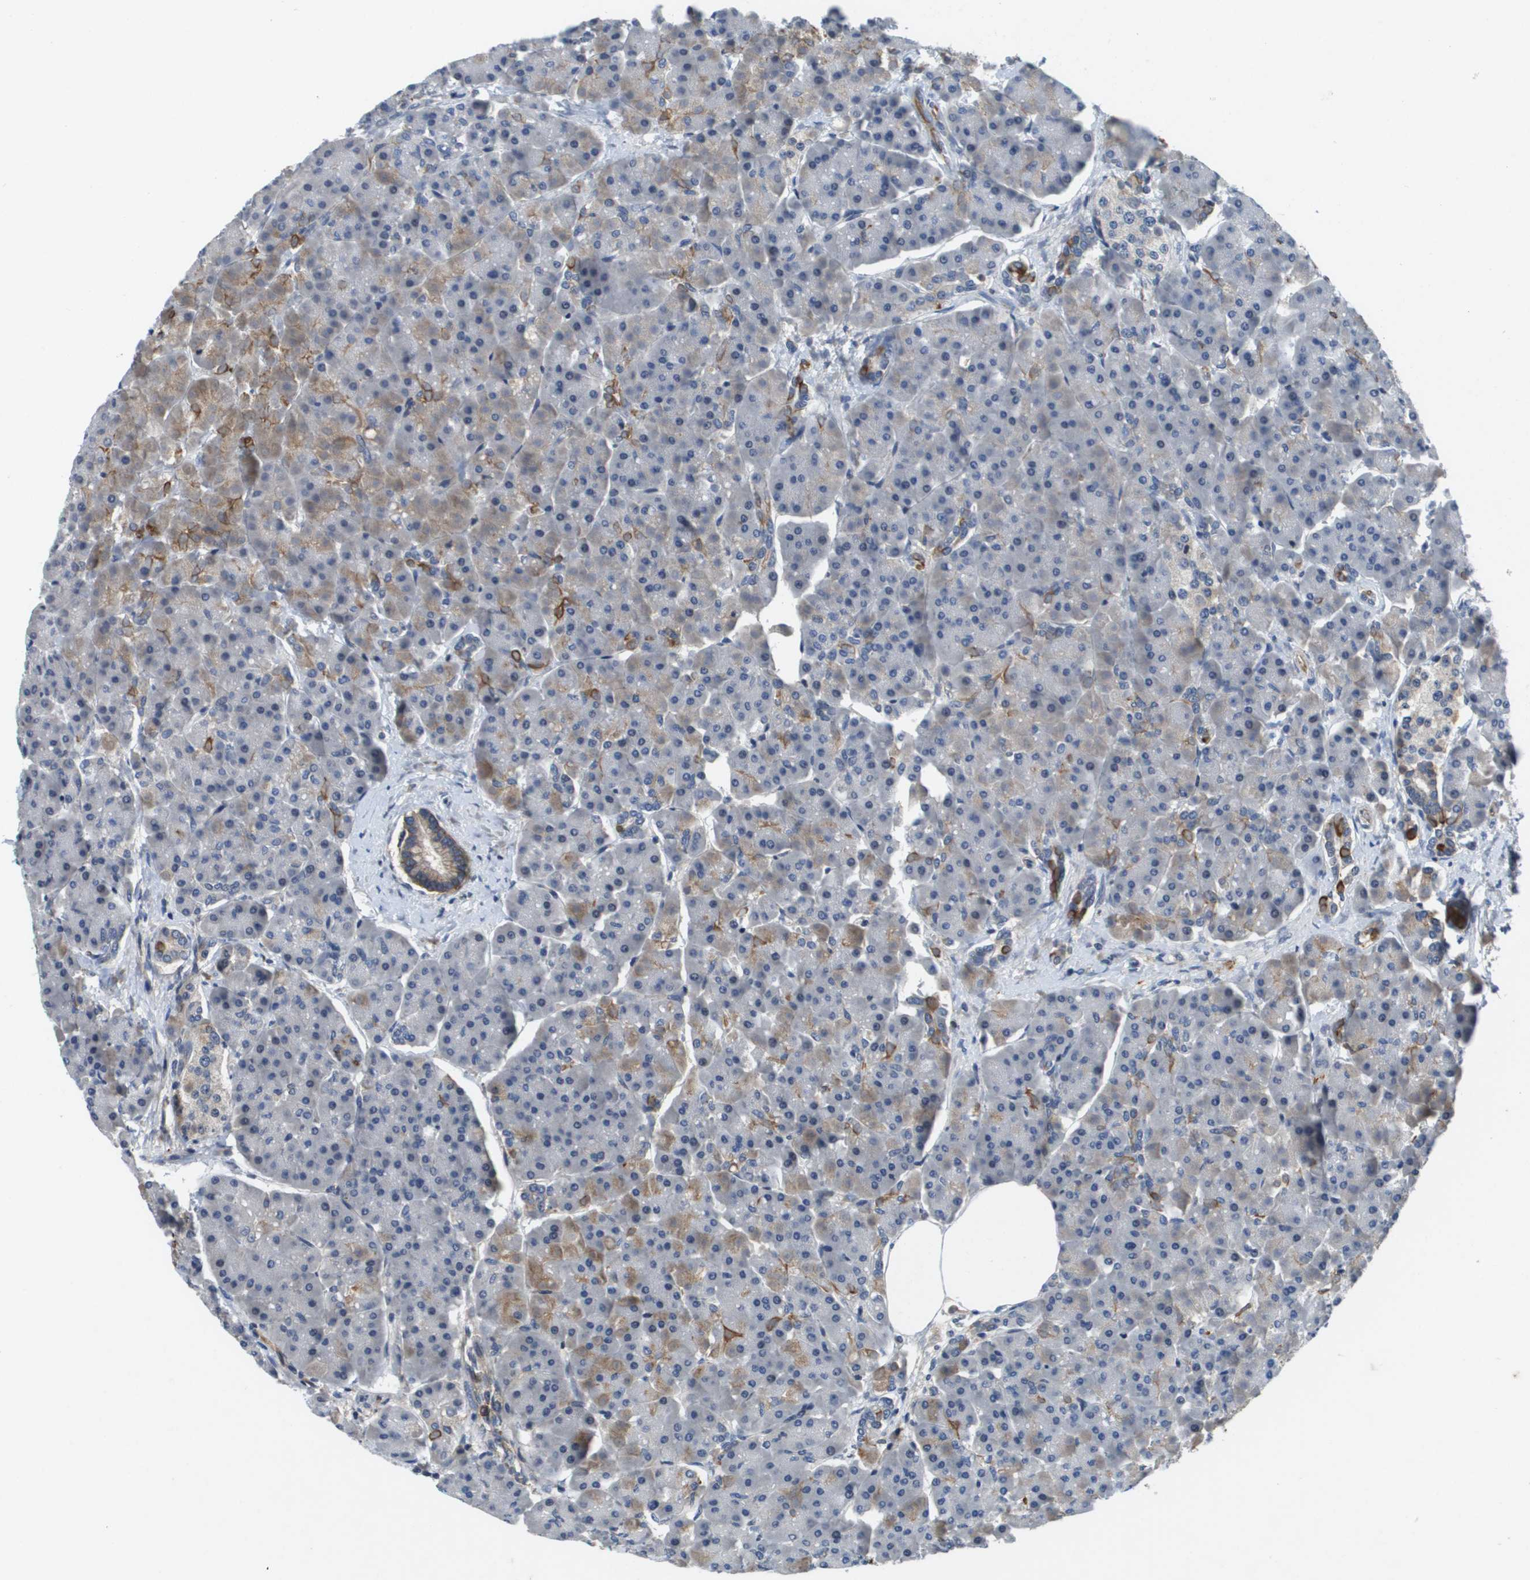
{"staining": {"intensity": "moderate", "quantity": "<25%", "location": "cytoplasmic/membranous"}, "tissue": "pancreas", "cell_type": "Exocrine glandular cells", "image_type": "normal", "snomed": [{"axis": "morphology", "description": "Normal tissue, NOS"}, {"axis": "topography", "description": "Pancreas"}], "caption": "Benign pancreas was stained to show a protein in brown. There is low levels of moderate cytoplasmic/membranous staining in approximately <25% of exocrine glandular cells.", "gene": "SLC16A3", "patient": {"sex": "female", "age": 70}}